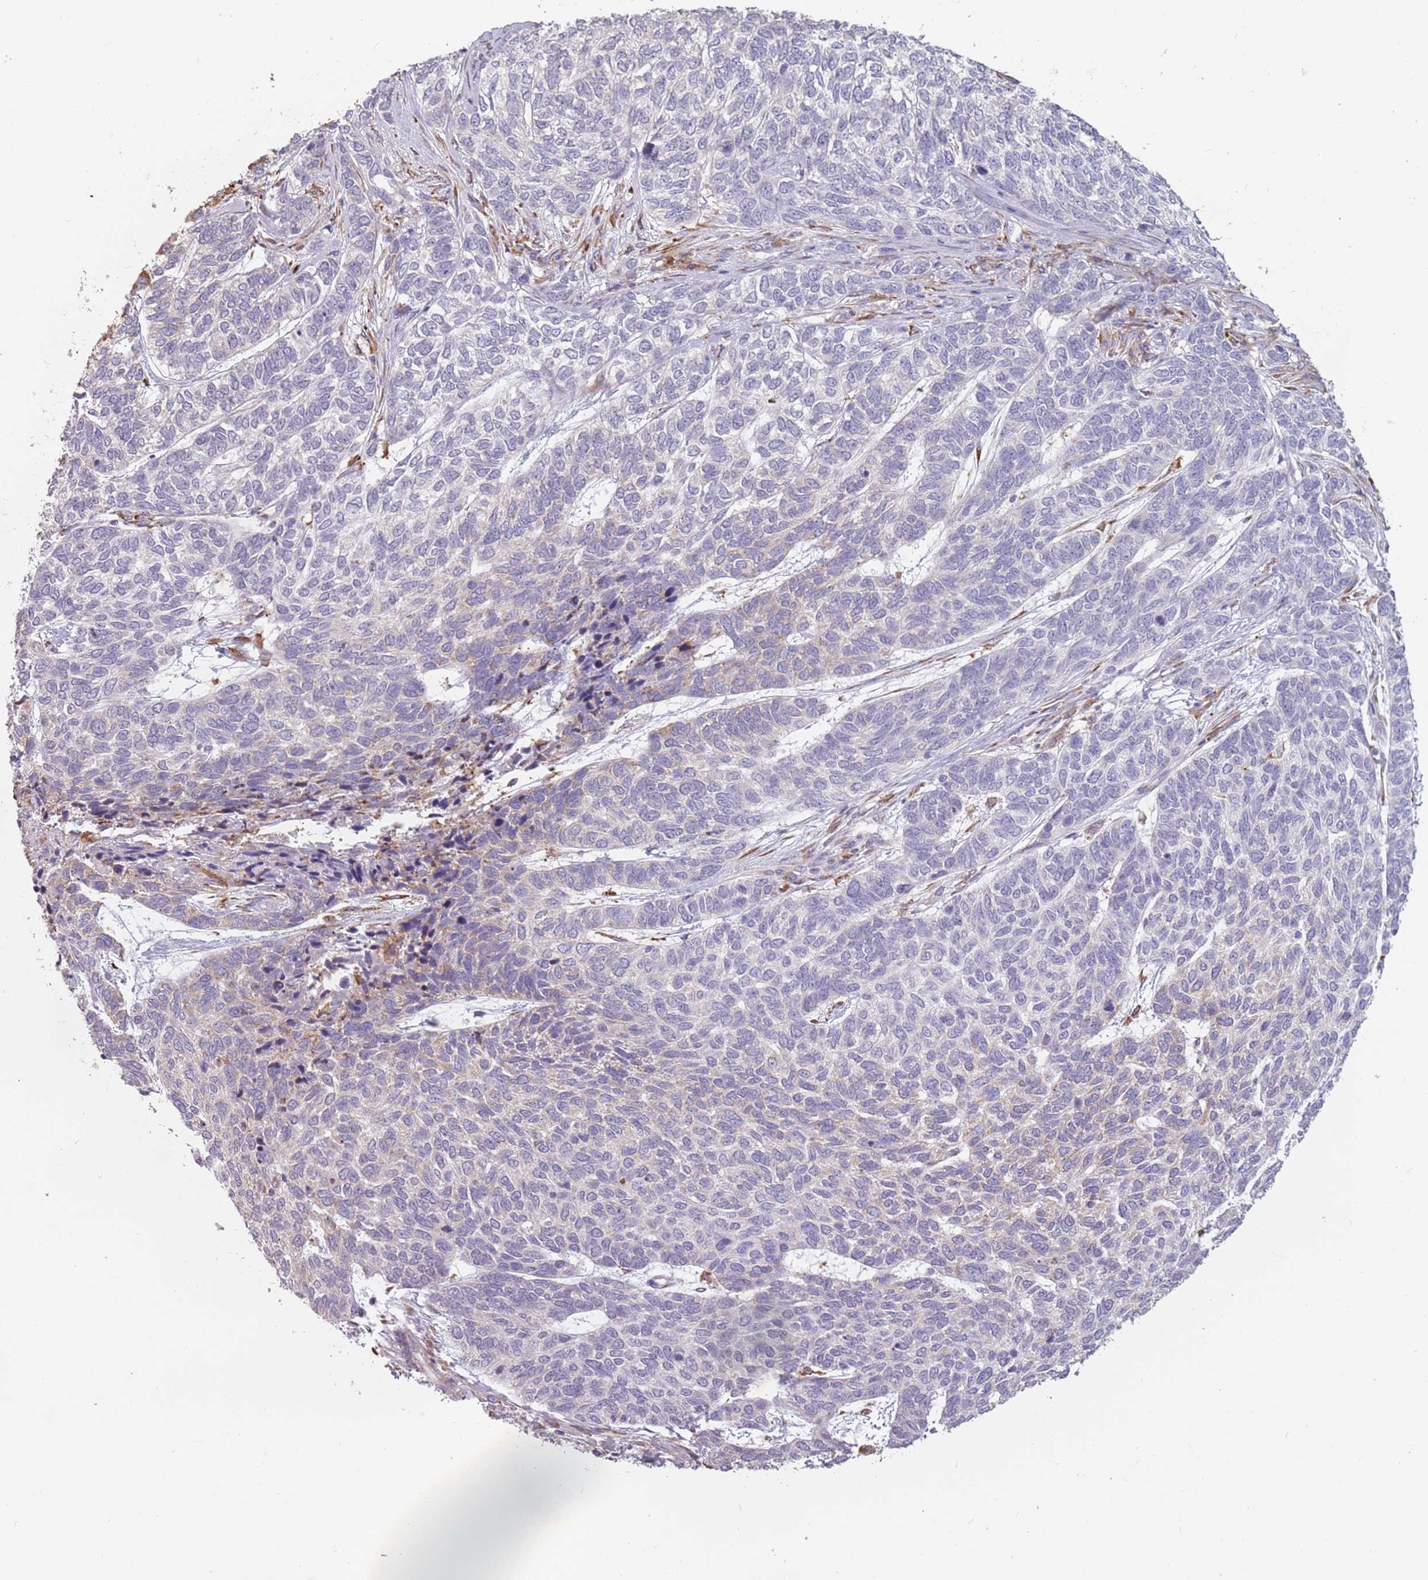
{"staining": {"intensity": "negative", "quantity": "none", "location": "none"}, "tissue": "skin cancer", "cell_type": "Tumor cells", "image_type": "cancer", "snomed": [{"axis": "morphology", "description": "Basal cell carcinoma"}, {"axis": "topography", "description": "Skin"}], "caption": "A photomicrograph of human basal cell carcinoma (skin) is negative for staining in tumor cells. Nuclei are stained in blue.", "gene": "RPS9", "patient": {"sex": "female", "age": 65}}